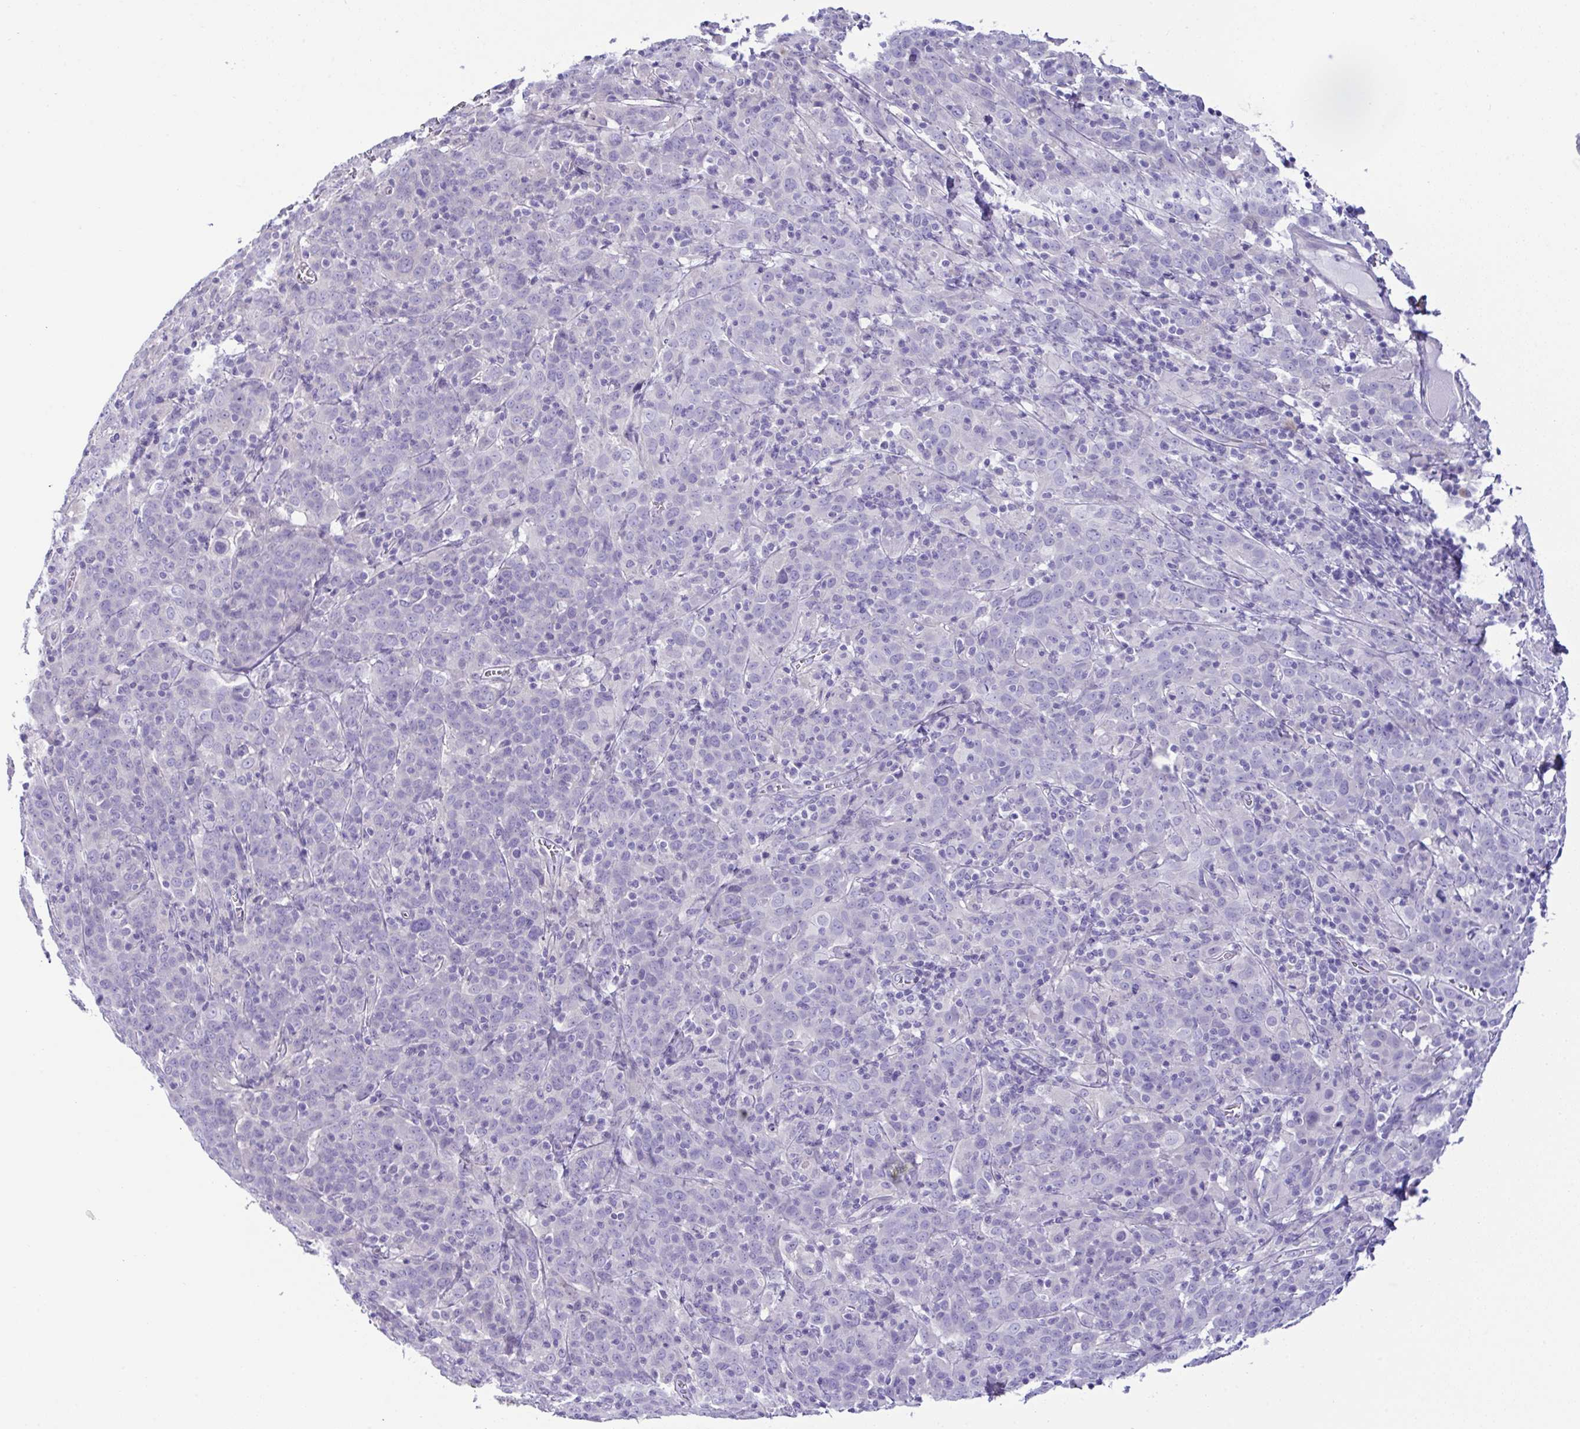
{"staining": {"intensity": "negative", "quantity": "none", "location": "none"}, "tissue": "cervical cancer", "cell_type": "Tumor cells", "image_type": "cancer", "snomed": [{"axis": "morphology", "description": "Squamous cell carcinoma, NOS"}, {"axis": "topography", "description": "Cervix"}], "caption": "An immunohistochemistry histopathology image of cervical squamous cell carcinoma is shown. There is no staining in tumor cells of cervical squamous cell carcinoma.", "gene": "MED11", "patient": {"sex": "female", "age": 67}}